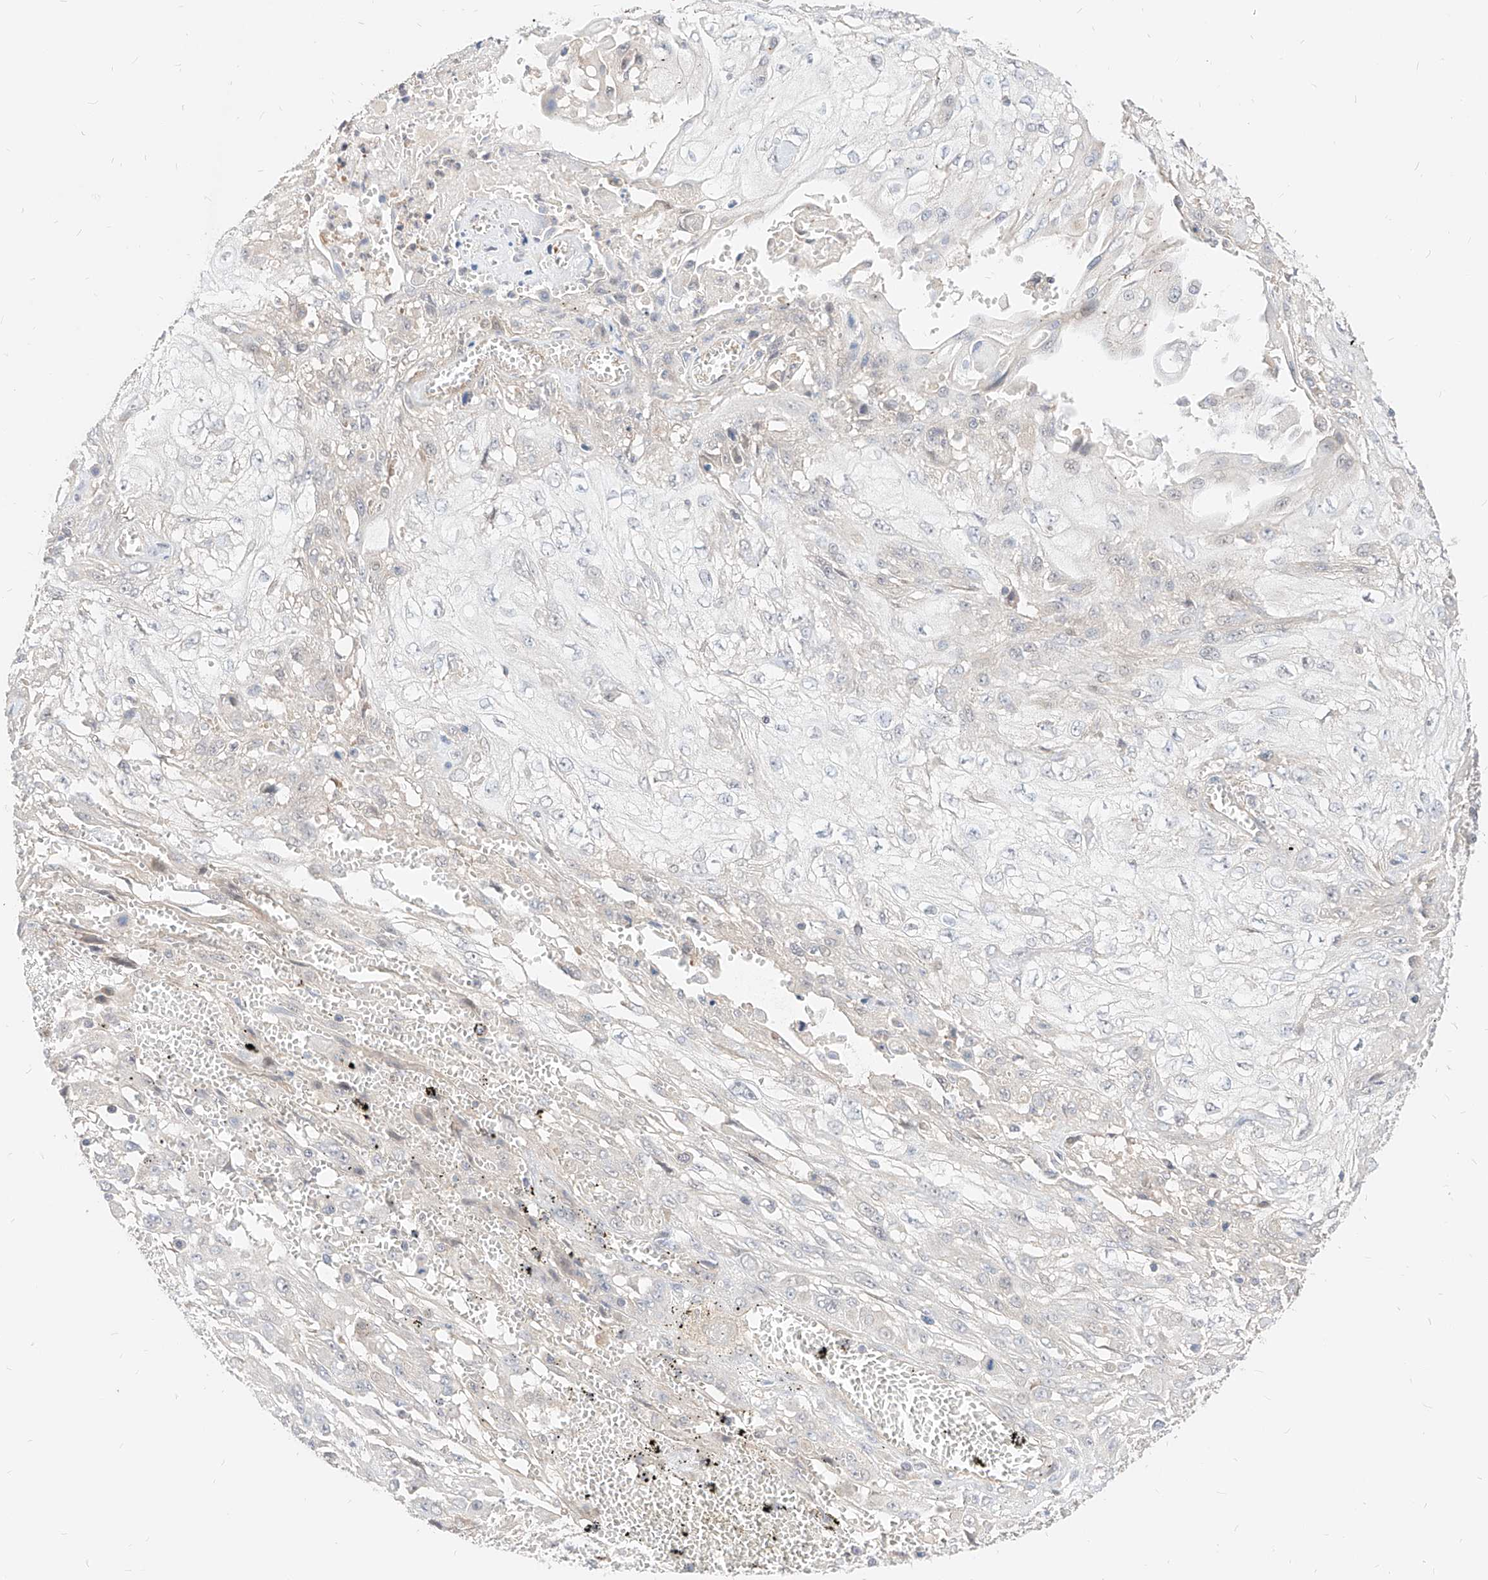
{"staining": {"intensity": "negative", "quantity": "none", "location": "none"}, "tissue": "skin cancer", "cell_type": "Tumor cells", "image_type": "cancer", "snomed": [{"axis": "morphology", "description": "Squamous cell carcinoma, NOS"}, {"axis": "morphology", "description": "Squamous cell carcinoma, metastatic, NOS"}, {"axis": "topography", "description": "Skin"}, {"axis": "topography", "description": "Lymph node"}], "caption": "Protein analysis of skin cancer (metastatic squamous cell carcinoma) displays no significant expression in tumor cells.", "gene": "TSNAX", "patient": {"sex": "male", "age": 75}}